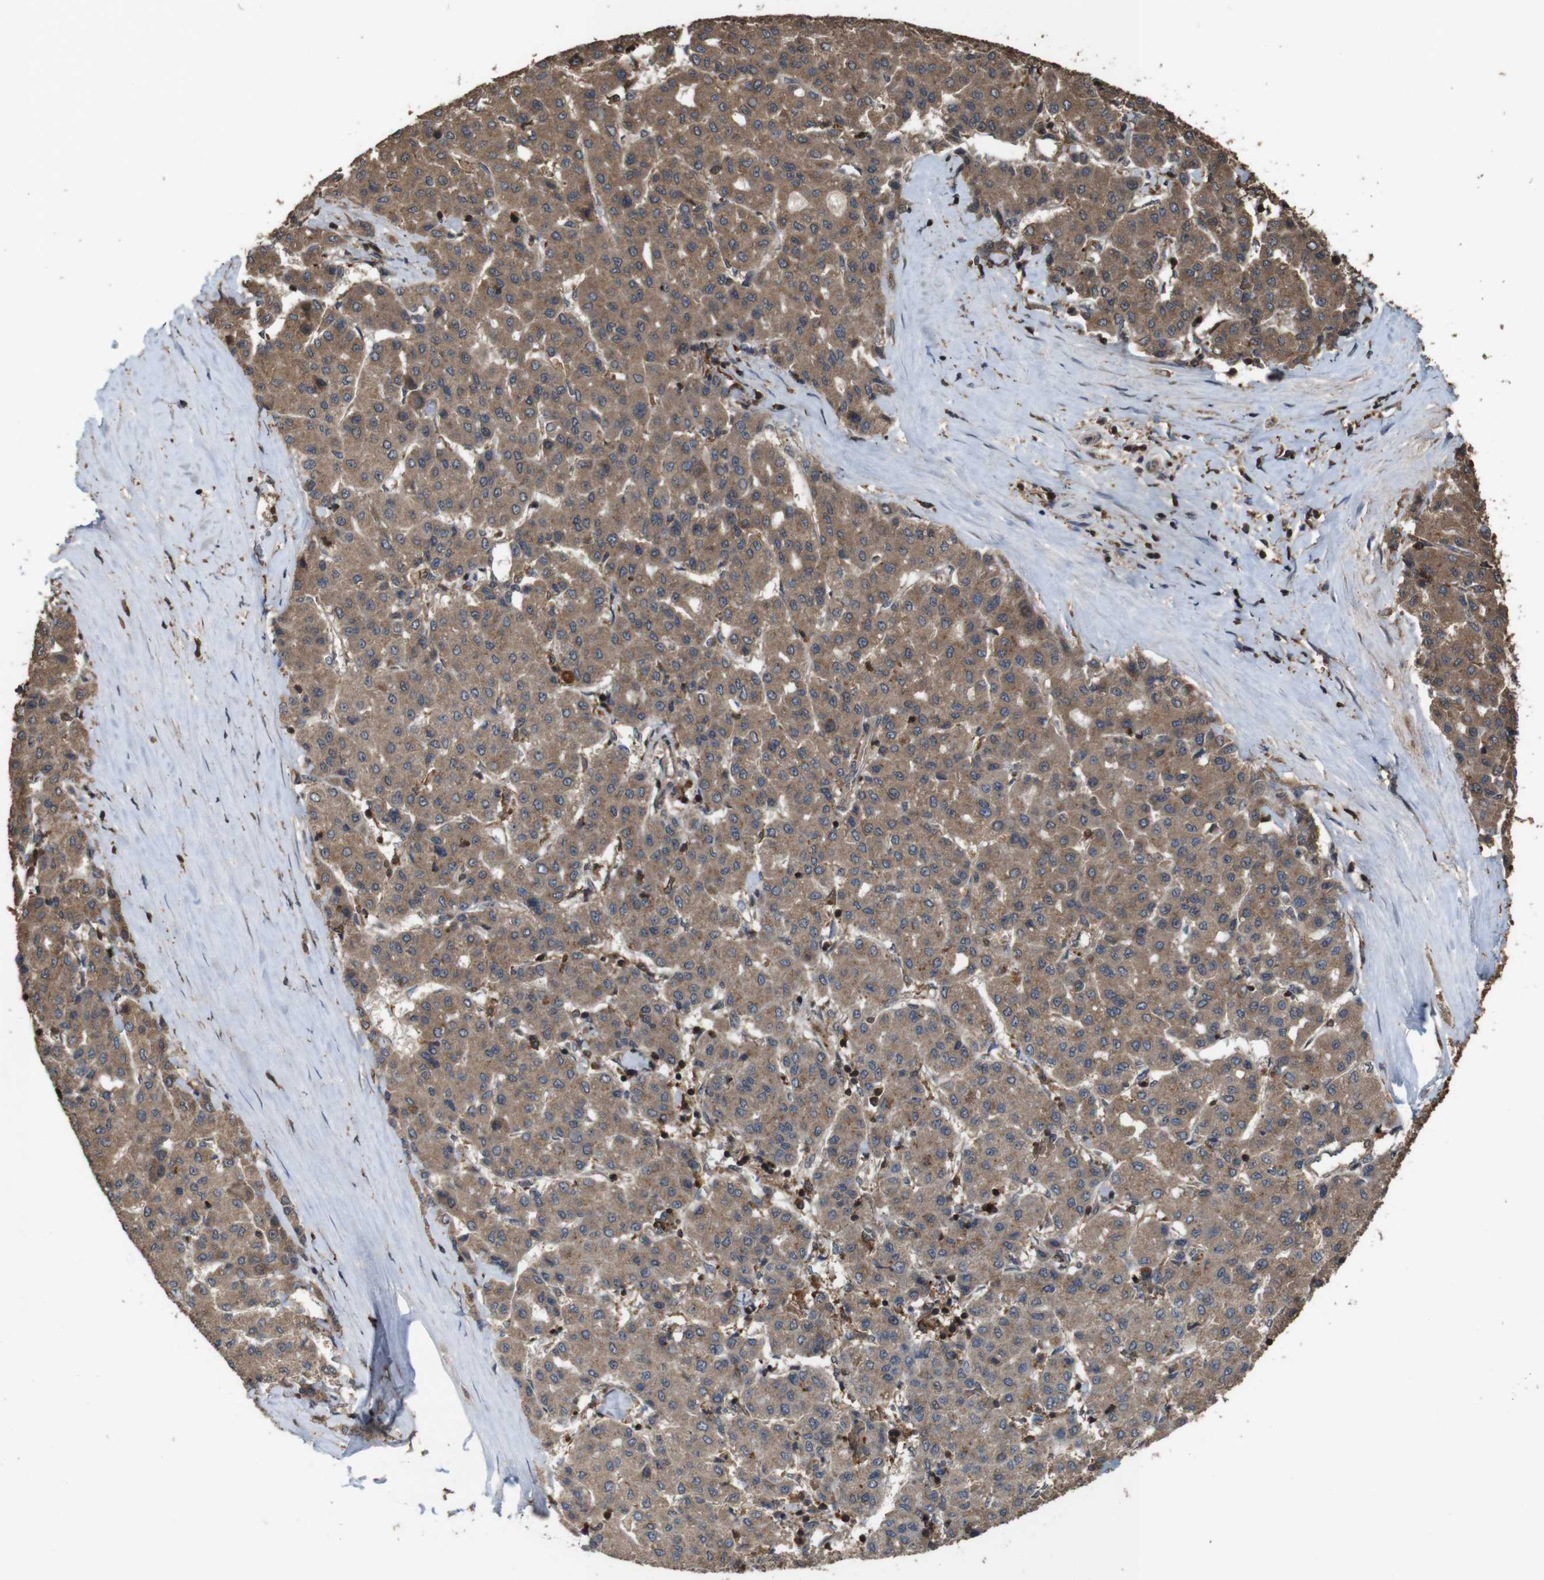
{"staining": {"intensity": "moderate", "quantity": ">75%", "location": "cytoplasmic/membranous"}, "tissue": "liver cancer", "cell_type": "Tumor cells", "image_type": "cancer", "snomed": [{"axis": "morphology", "description": "Carcinoma, Hepatocellular, NOS"}, {"axis": "topography", "description": "Liver"}], "caption": "IHC (DAB) staining of human liver hepatocellular carcinoma displays moderate cytoplasmic/membranous protein expression in approximately >75% of tumor cells. (IHC, brightfield microscopy, high magnification).", "gene": "BAG4", "patient": {"sex": "male", "age": 65}}